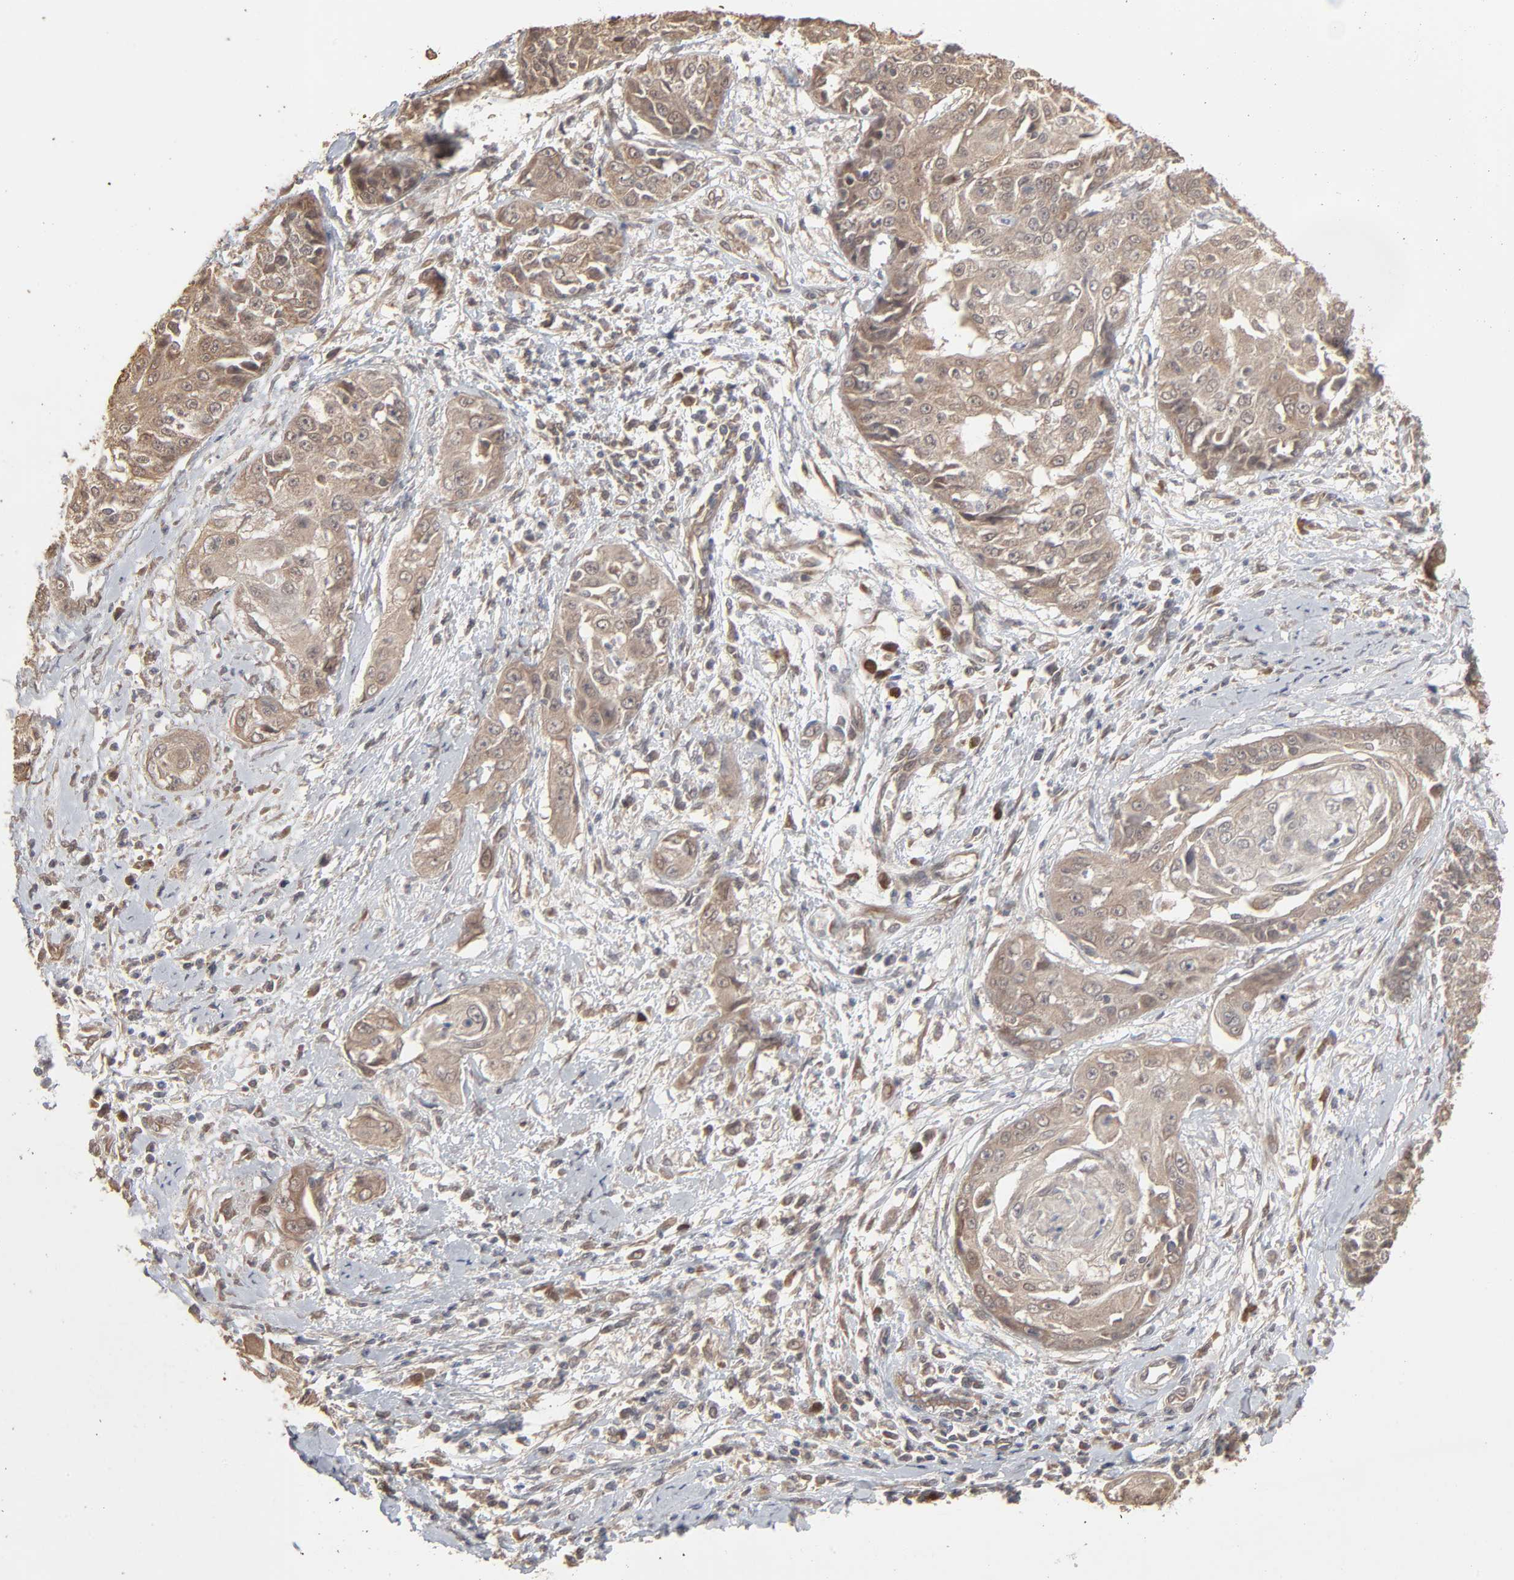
{"staining": {"intensity": "moderate", "quantity": ">75%", "location": "cytoplasmic/membranous"}, "tissue": "cervical cancer", "cell_type": "Tumor cells", "image_type": "cancer", "snomed": [{"axis": "morphology", "description": "Squamous cell carcinoma, NOS"}, {"axis": "topography", "description": "Cervix"}], "caption": "Cervical squamous cell carcinoma stained for a protein reveals moderate cytoplasmic/membranous positivity in tumor cells. (IHC, brightfield microscopy, high magnification).", "gene": "SCFD1", "patient": {"sex": "female", "age": 64}}